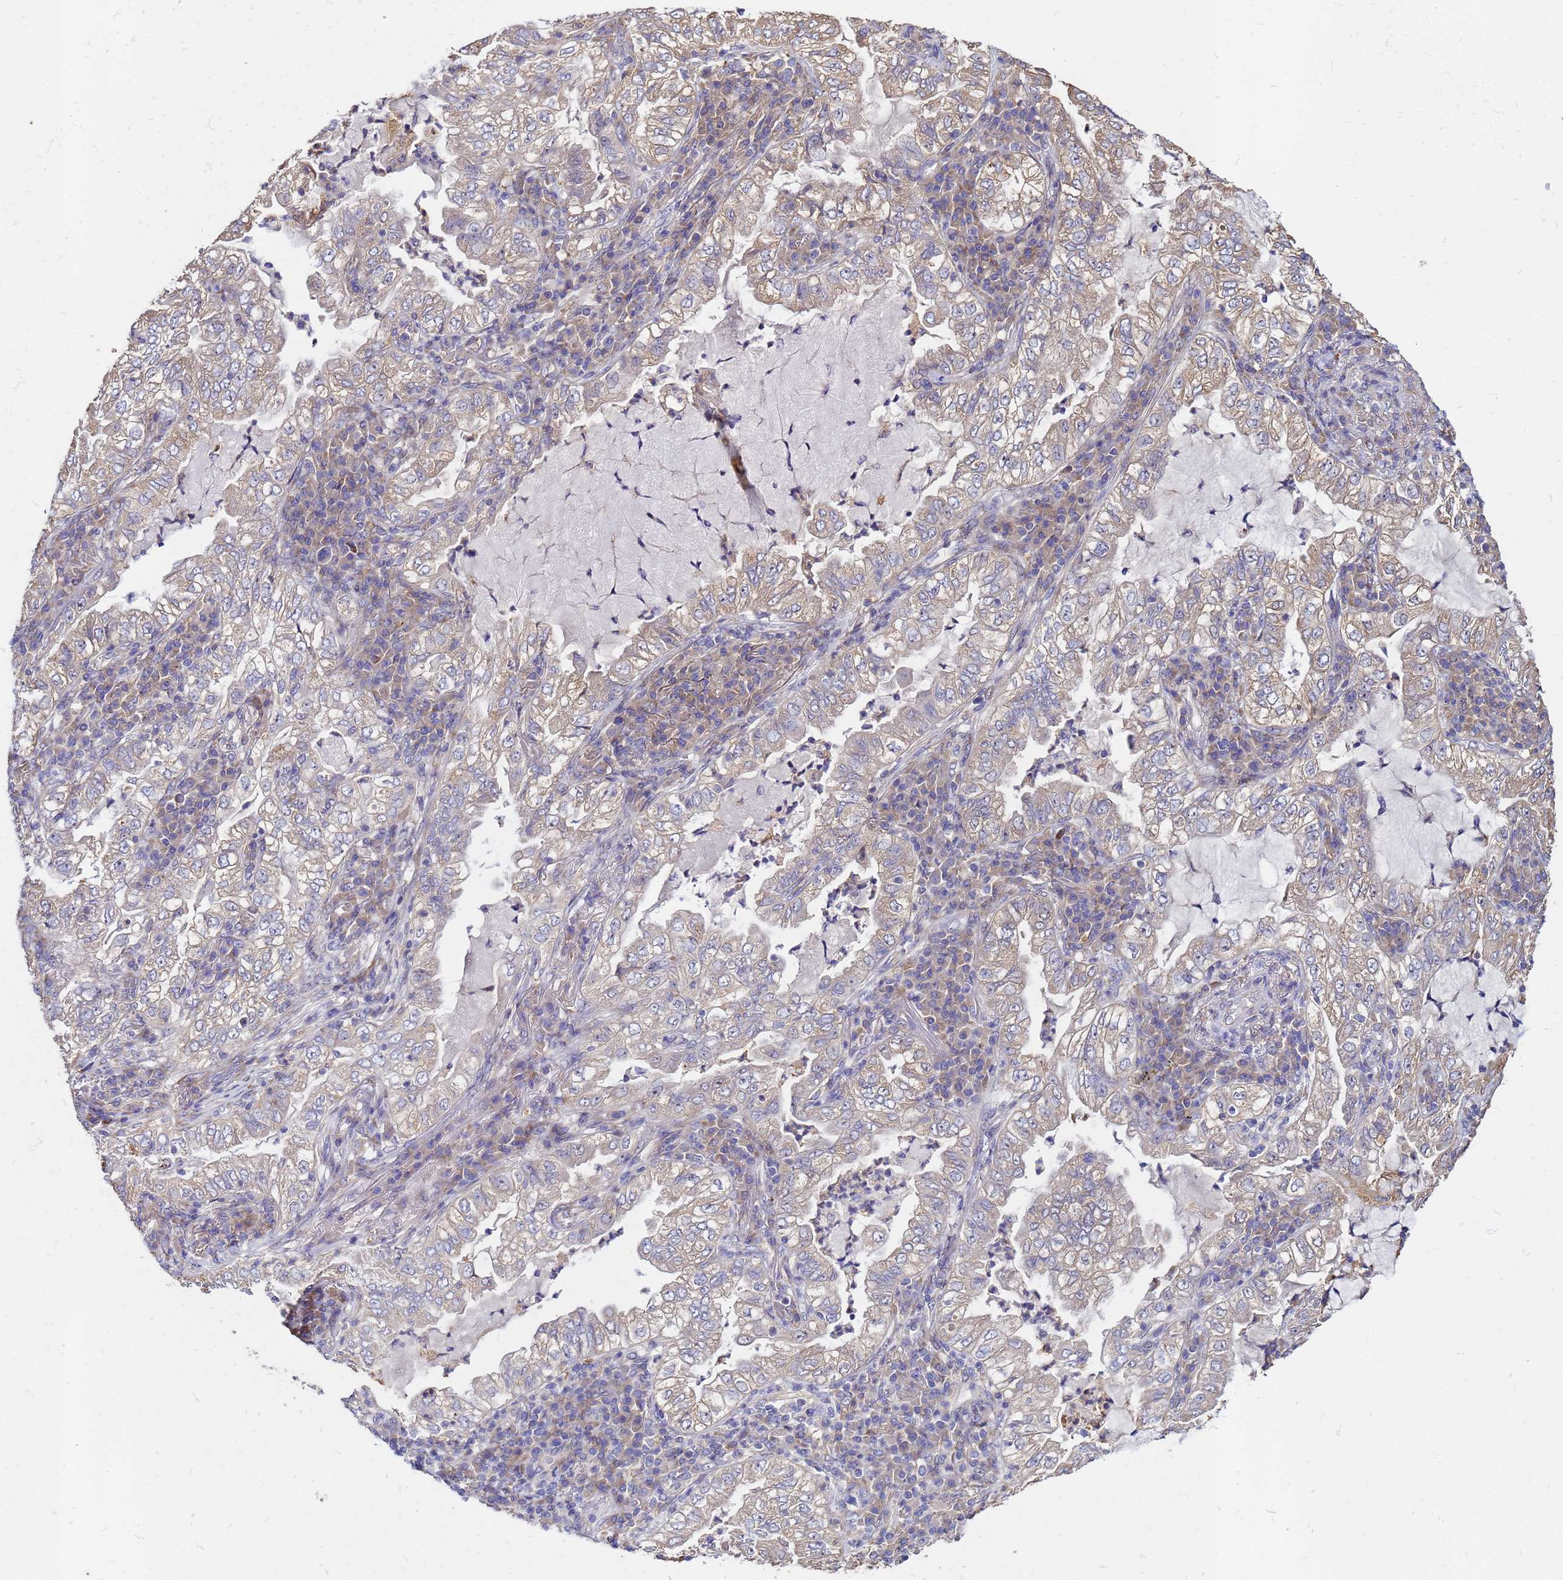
{"staining": {"intensity": "weak", "quantity": "25%-75%", "location": "cytoplasmic/membranous"}, "tissue": "lung cancer", "cell_type": "Tumor cells", "image_type": "cancer", "snomed": [{"axis": "morphology", "description": "Adenocarcinoma, NOS"}, {"axis": "topography", "description": "Lung"}], "caption": "Immunohistochemical staining of human adenocarcinoma (lung) demonstrates low levels of weak cytoplasmic/membranous protein expression in about 25%-75% of tumor cells.", "gene": "MOB2", "patient": {"sex": "female", "age": 73}}